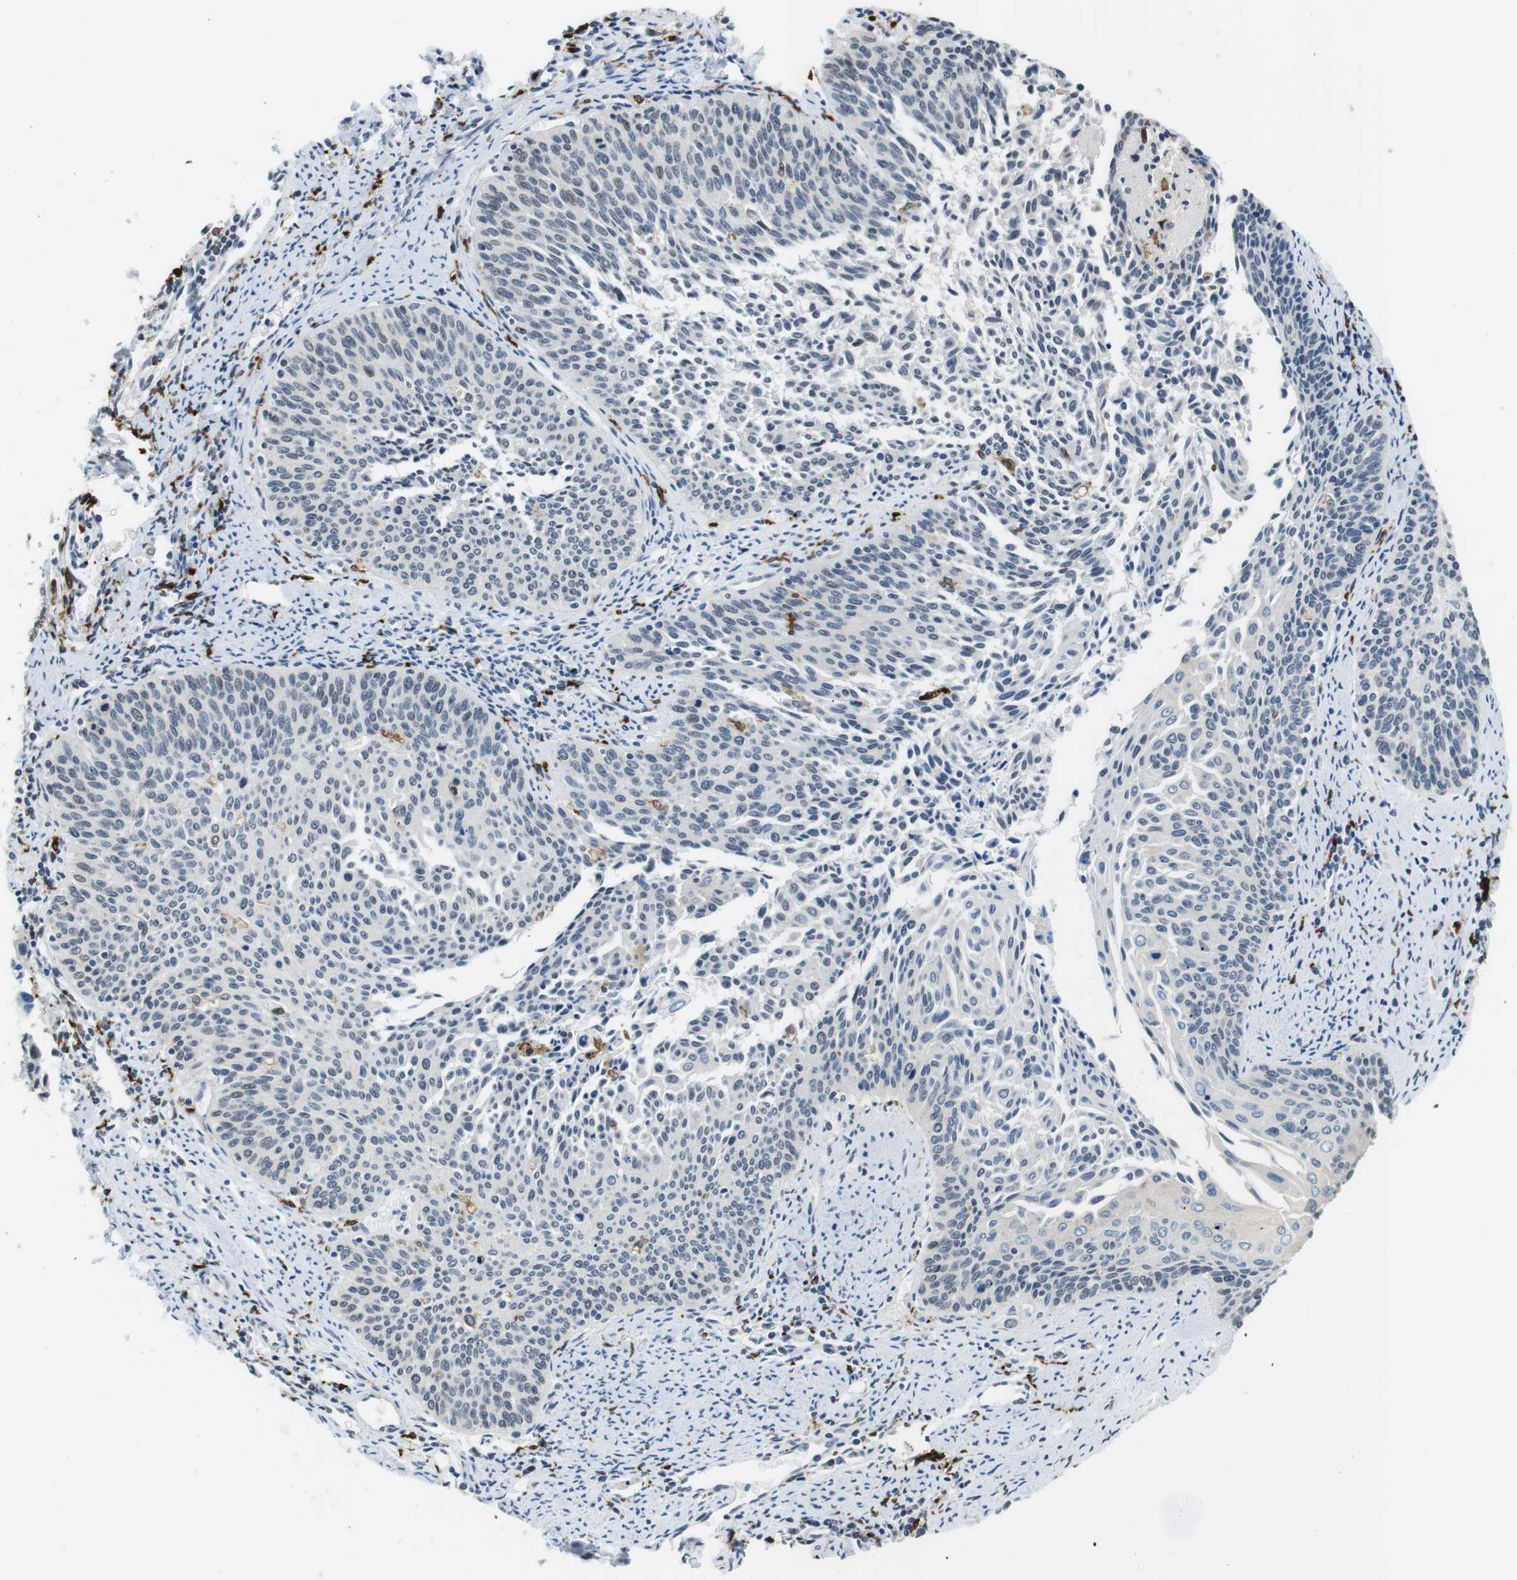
{"staining": {"intensity": "weak", "quantity": "<25%", "location": "nuclear"}, "tissue": "cervical cancer", "cell_type": "Tumor cells", "image_type": "cancer", "snomed": [{"axis": "morphology", "description": "Squamous cell carcinoma, NOS"}, {"axis": "topography", "description": "Cervix"}], "caption": "IHC photomicrograph of neoplastic tissue: human squamous cell carcinoma (cervical) stained with DAB demonstrates no significant protein positivity in tumor cells.", "gene": "CD163L1", "patient": {"sex": "female", "age": 55}}